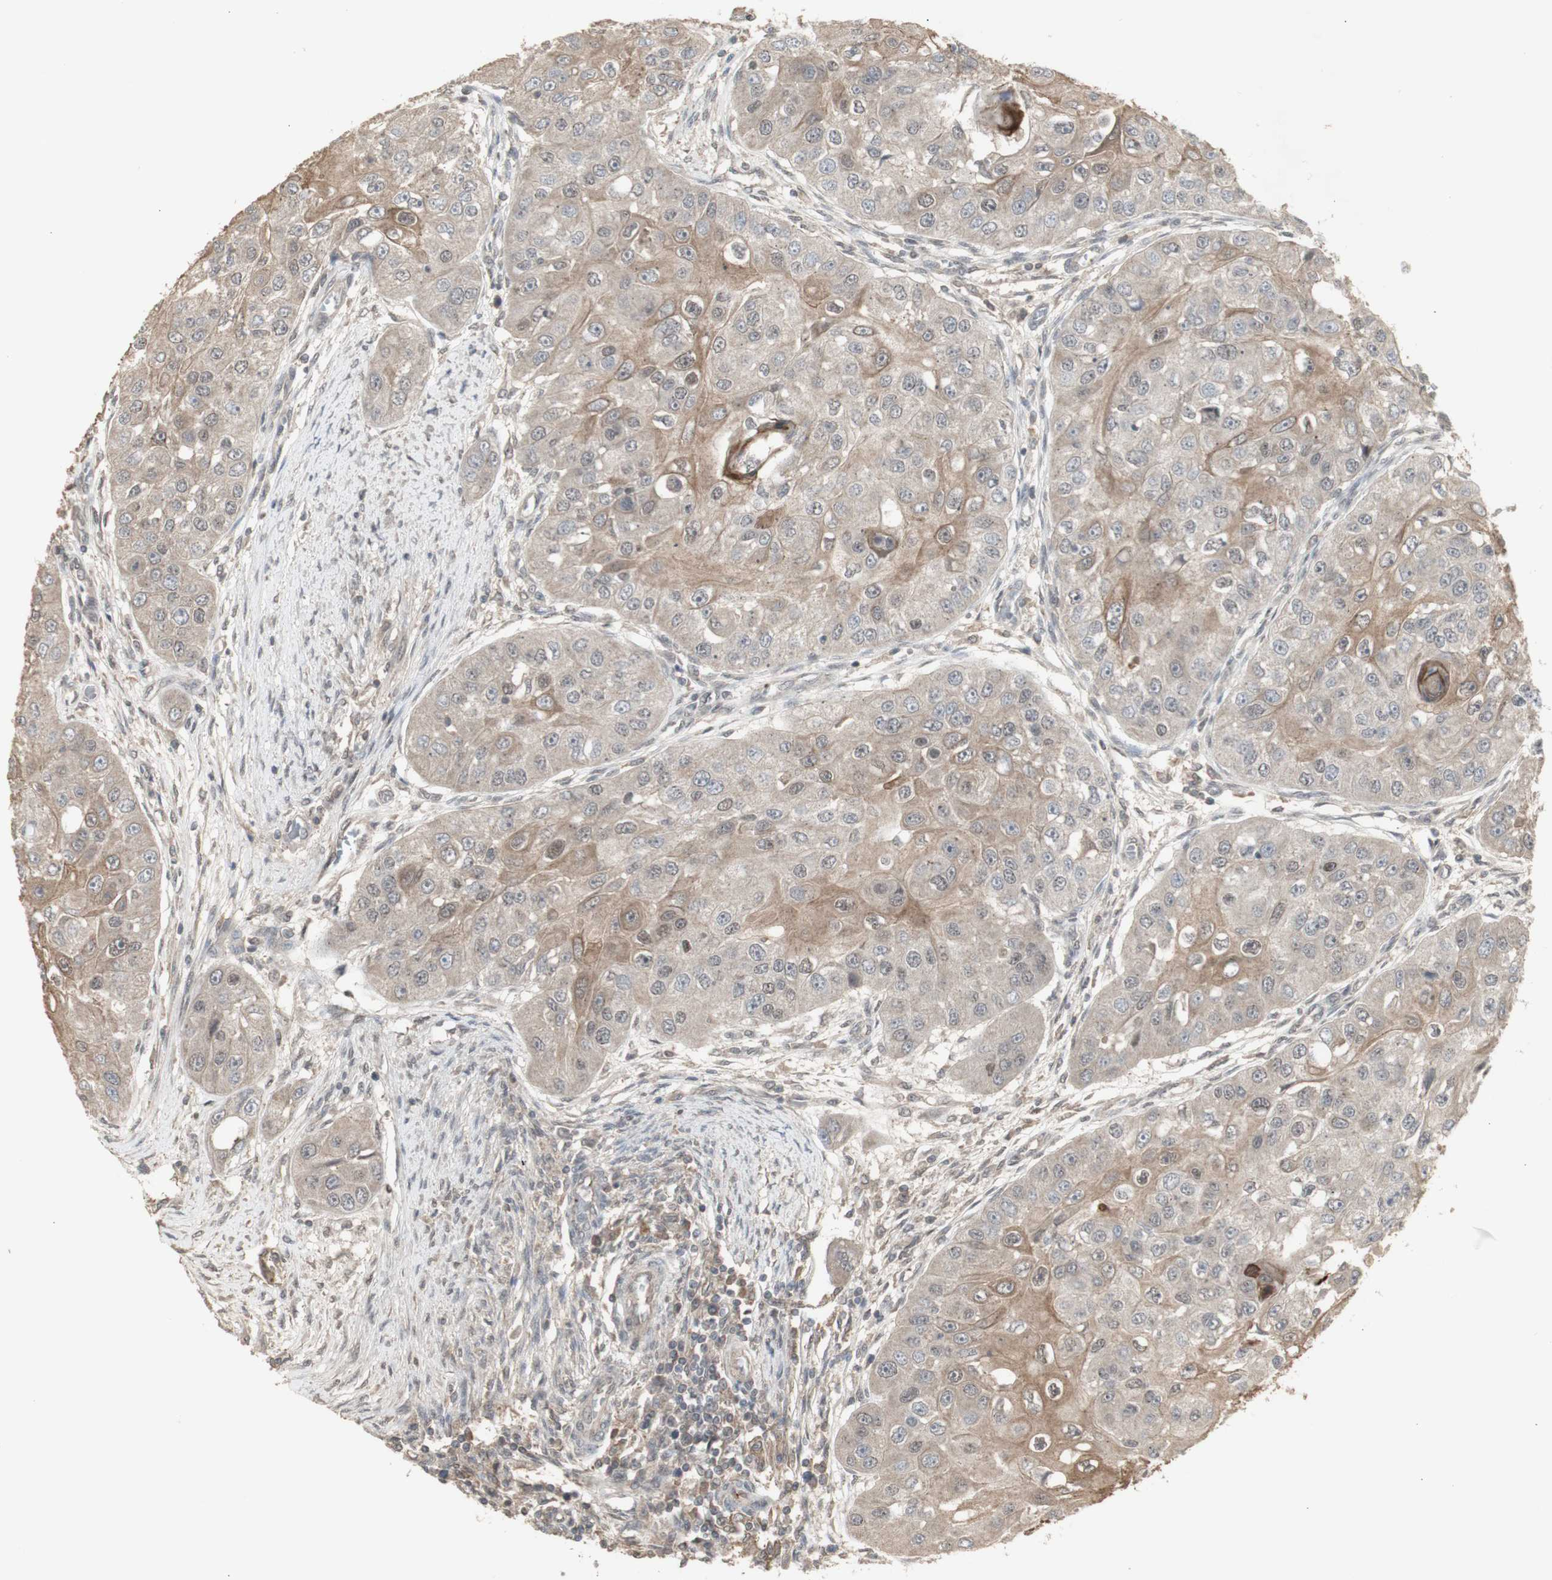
{"staining": {"intensity": "weak", "quantity": ">75%", "location": "cytoplasmic/membranous"}, "tissue": "head and neck cancer", "cell_type": "Tumor cells", "image_type": "cancer", "snomed": [{"axis": "morphology", "description": "Normal tissue, NOS"}, {"axis": "morphology", "description": "Squamous cell carcinoma, NOS"}, {"axis": "topography", "description": "Skeletal muscle"}, {"axis": "topography", "description": "Head-Neck"}], "caption": "Head and neck cancer stained for a protein (brown) displays weak cytoplasmic/membranous positive staining in approximately >75% of tumor cells.", "gene": "ALOX12", "patient": {"sex": "male", "age": 51}}